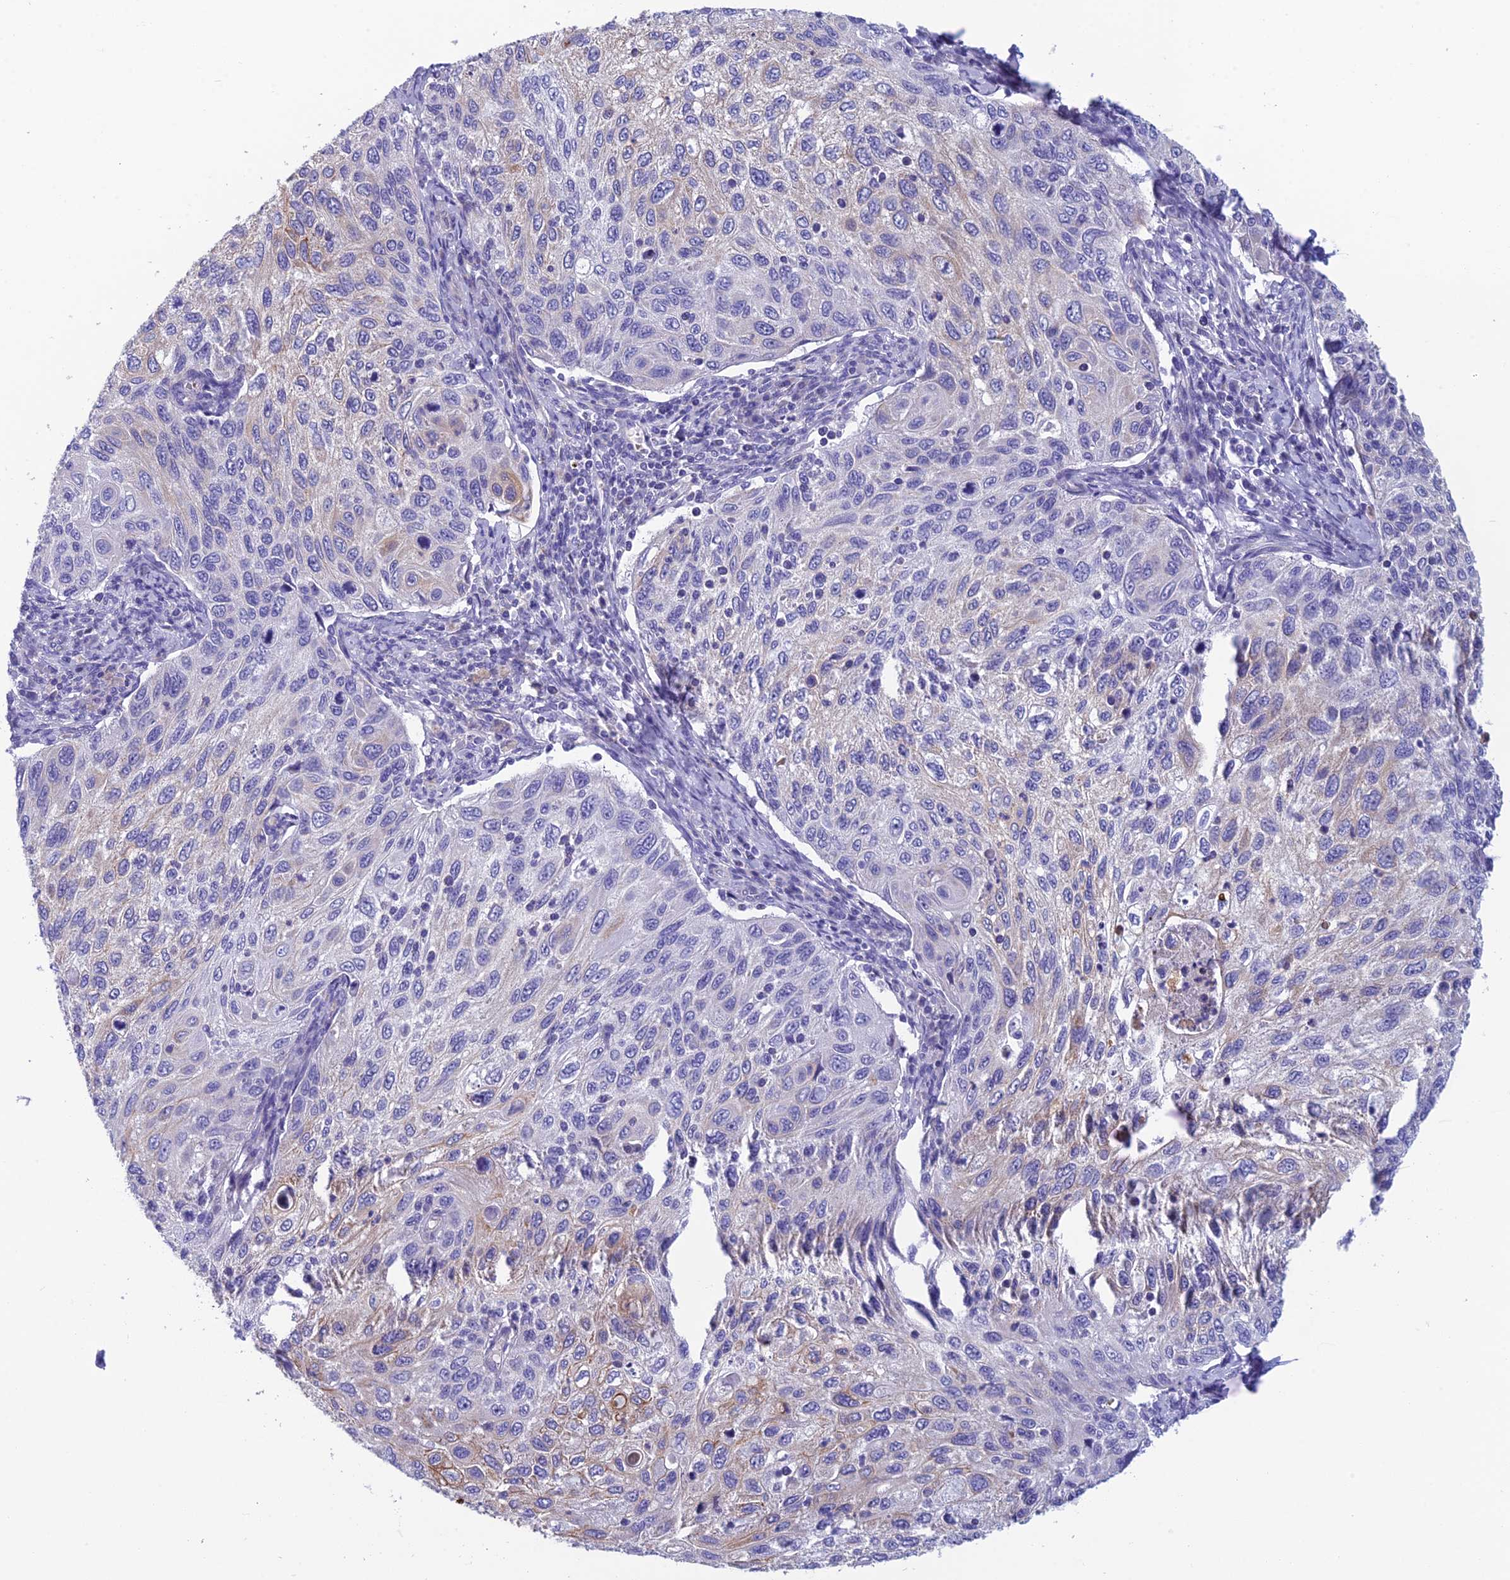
{"staining": {"intensity": "moderate", "quantity": "<25%", "location": "cytoplasmic/membranous"}, "tissue": "cervical cancer", "cell_type": "Tumor cells", "image_type": "cancer", "snomed": [{"axis": "morphology", "description": "Squamous cell carcinoma, NOS"}, {"axis": "topography", "description": "Cervix"}], "caption": "The immunohistochemical stain labels moderate cytoplasmic/membranous staining in tumor cells of cervical cancer (squamous cell carcinoma) tissue.", "gene": "RBM41", "patient": {"sex": "female", "age": 70}}